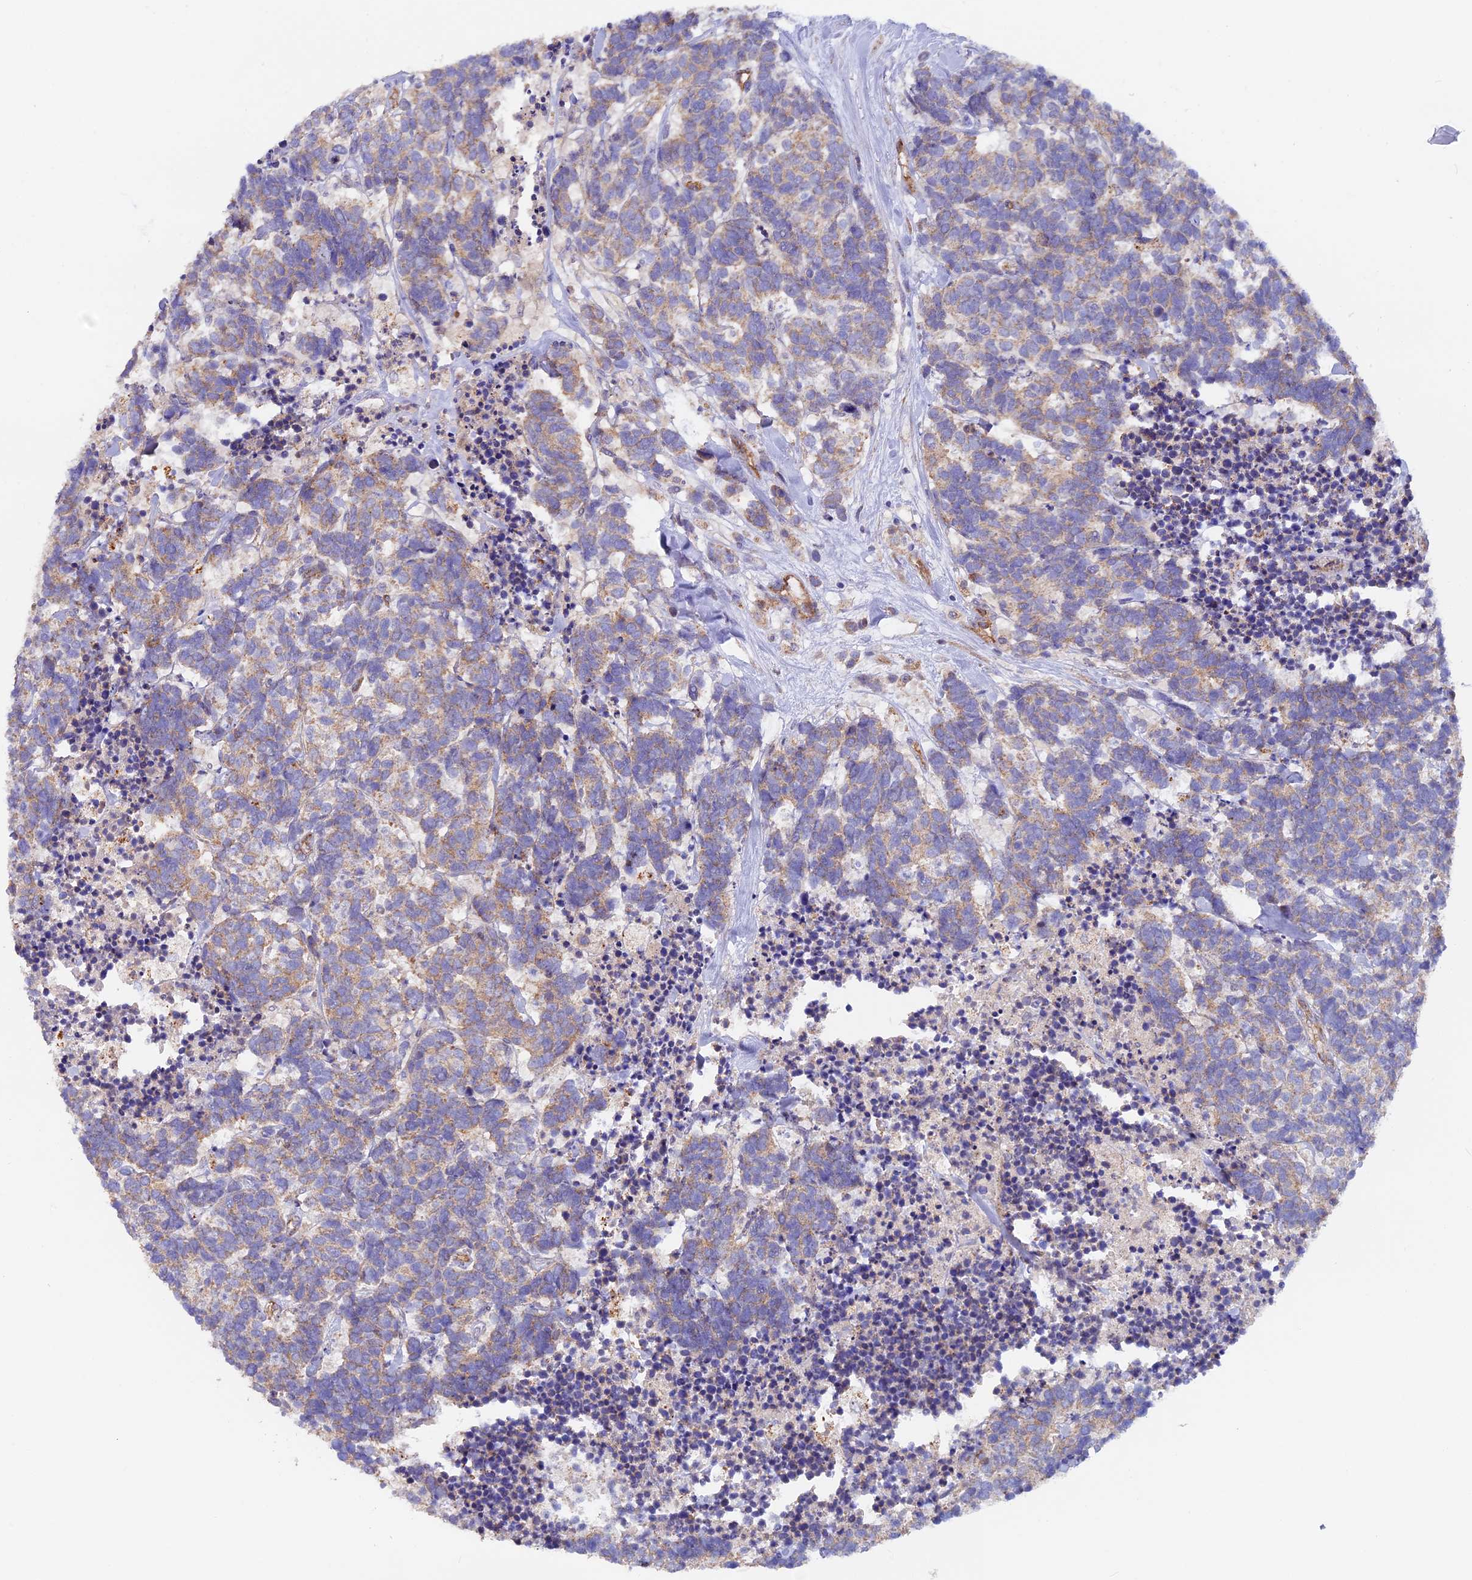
{"staining": {"intensity": "weak", "quantity": ">75%", "location": "cytoplasmic/membranous"}, "tissue": "carcinoid", "cell_type": "Tumor cells", "image_type": "cancer", "snomed": [{"axis": "morphology", "description": "Carcinoma, NOS"}, {"axis": "morphology", "description": "Carcinoid, malignant, NOS"}, {"axis": "topography", "description": "Urinary bladder"}], "caption": "The histopathology image shows a brown stain indicating the presence of a protein in the cytoplasmic/membranous of tumor cells in carcinoid.", "gene": "DUS3L", "patient": {"sex": "male", "age": 57}}